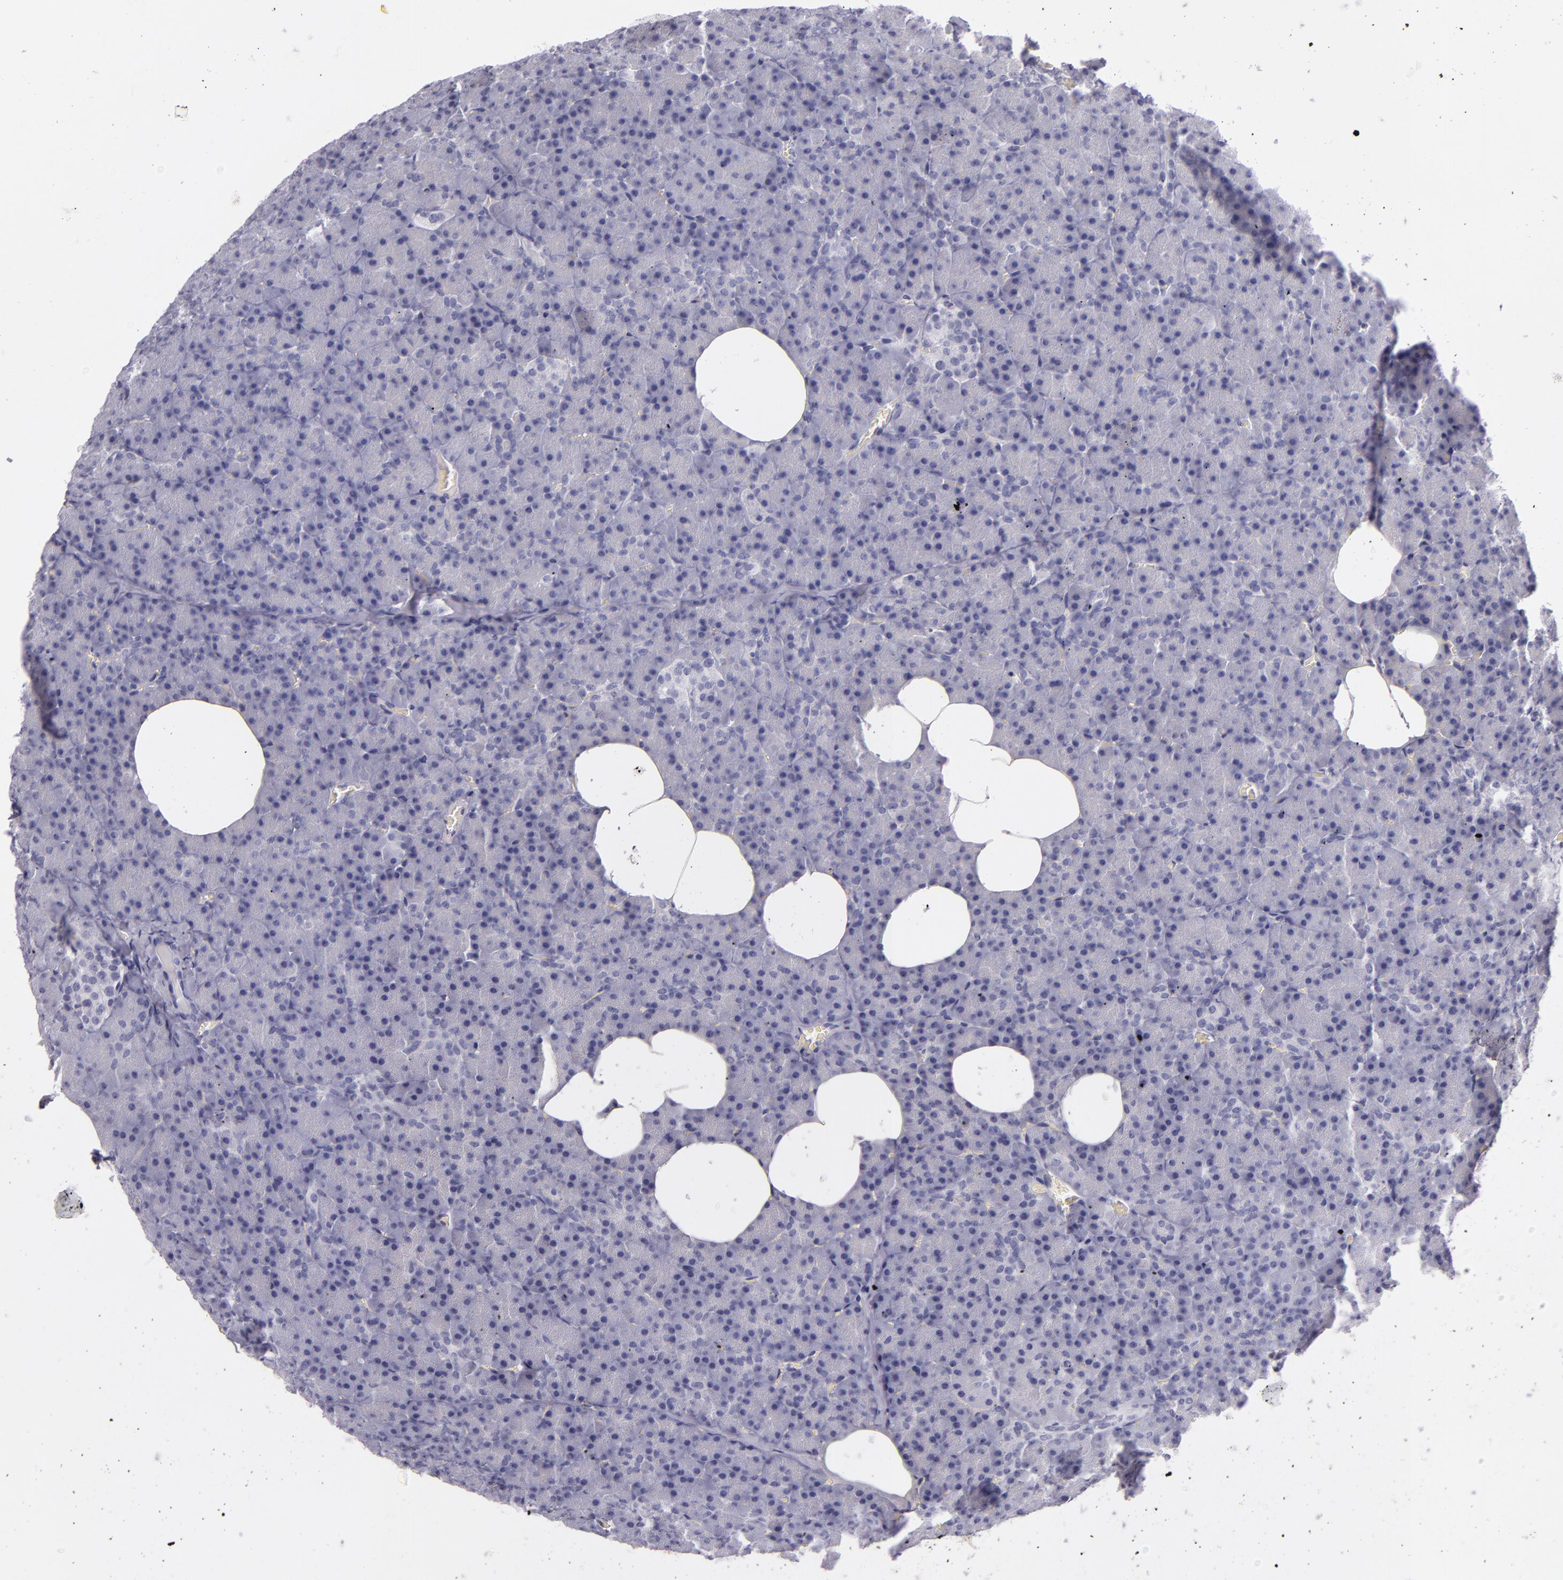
{"staining": {"intensity": "negative", "quantity": "none", "location": "none"}, "tissue": "pancreas", "cell_type": "Exocrine glandular cells", "image_type": "normal", "snomed": [{"axis": "morphology", "description": "Normal tissue, NOS"}, {"axis": "topography", "description": "Pancreas"}], "caption": "IHC of normal human pancreas displays no expression in exocrine glandular cells. Nuclei are stained in blue.", "gene": "INA", "patient": {"sex": "female", "age": 35}}